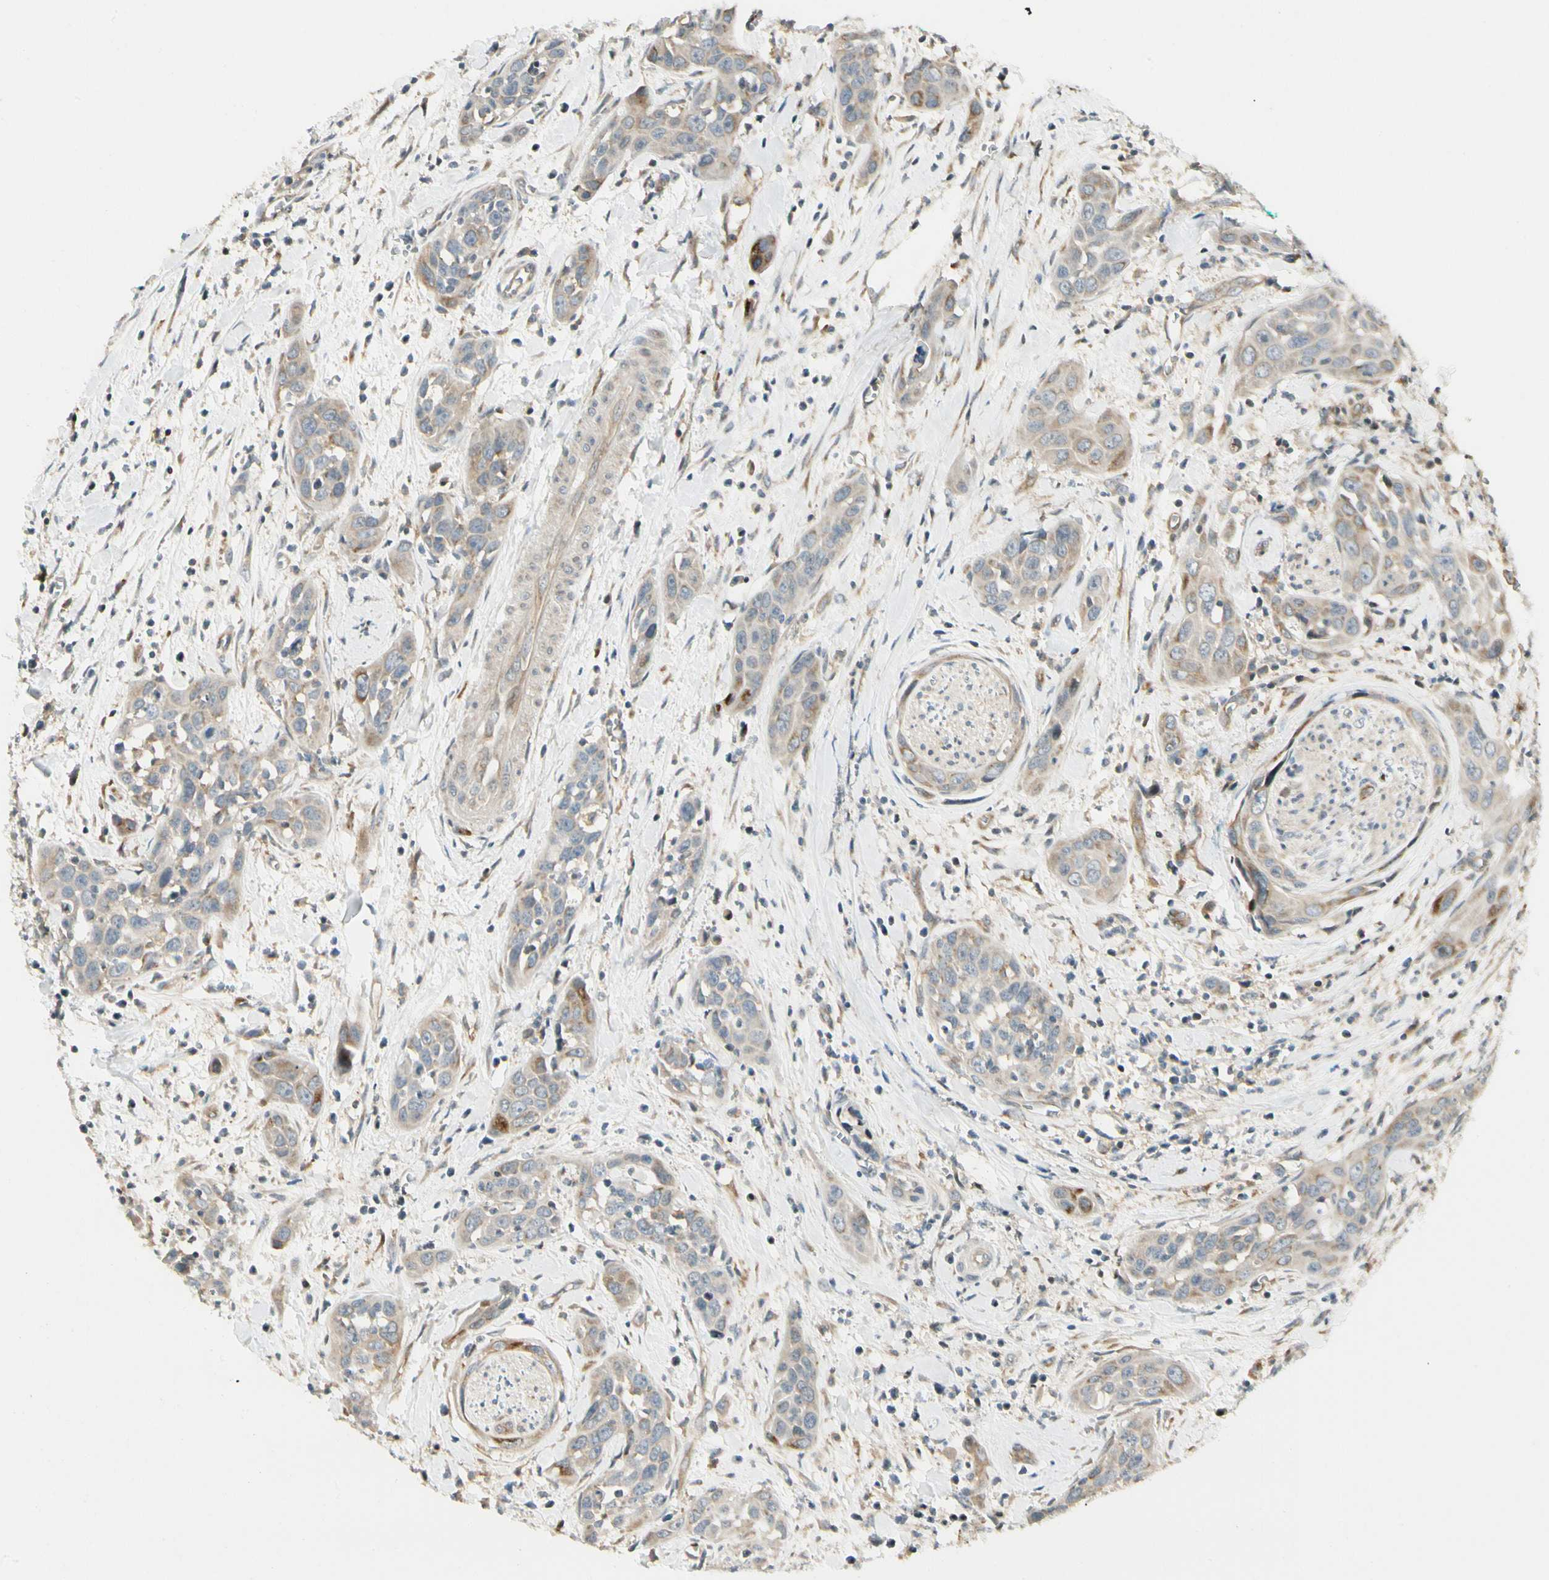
{"staining": {"intensity": "weak", "quantity": "25%-75%", "location": "cytoplasmic/membranous"}, "tissue": "head and neck cancer", "cell_type": "Tumor cells", "image_type": "cancer", "snomed": [{"axis": "morphology", "description": "Squamous cell carcinoma, NOS"}, {"axis": "topography", "description": "Oral tissue"}, {"axis": "topography", "description": "Head-Neck"}], "caption": "Immunohistochemical staining of human head and neck squamous cell carcinoma exhibits weak cytoplasmic/membranous protein expression in about 25%-75% of tumor cells.", "gene": "FNDC3B", "patient": {"sex": "female", "age": 50}}